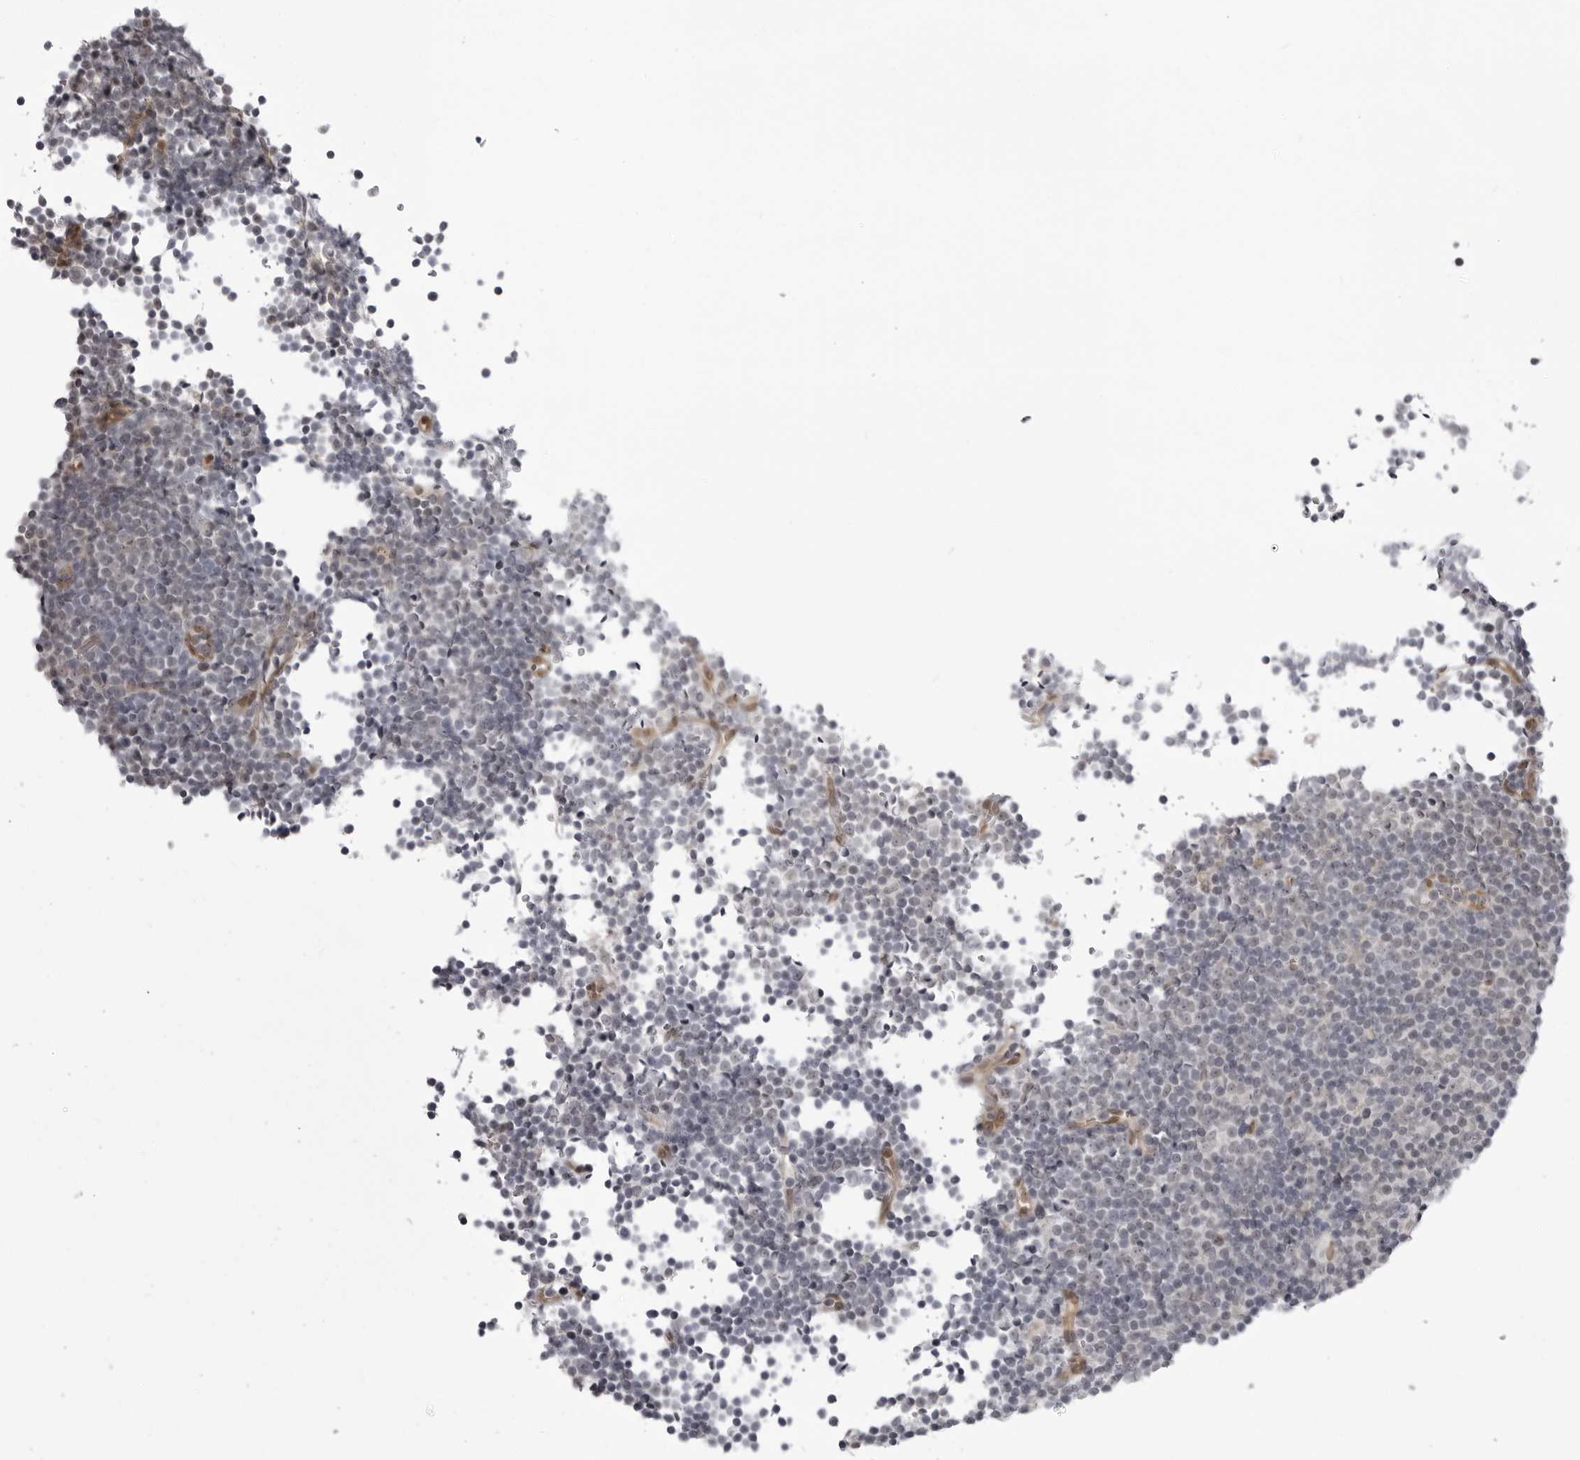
{"staining": {"intensity": "weak", "quantity": "<25%", "location": "nuclear"}, "tissue": "lymphoma", "cell_type": "Tumor cells", "image_type": "cancer", "snomed": [{"axis": "morphology", "description": "Malignant lymphoma, non-Hodgkin's type, Low grade"}, {"axis": "topography", "description": "Lymph node"}], "caption": "Tumor cells are negative for brown protein staining in low-grade malignant lymphoma, non-Hodgkin's type.", "gene": "MAPK12", "patient": {"sex": "female", "age": 67}}